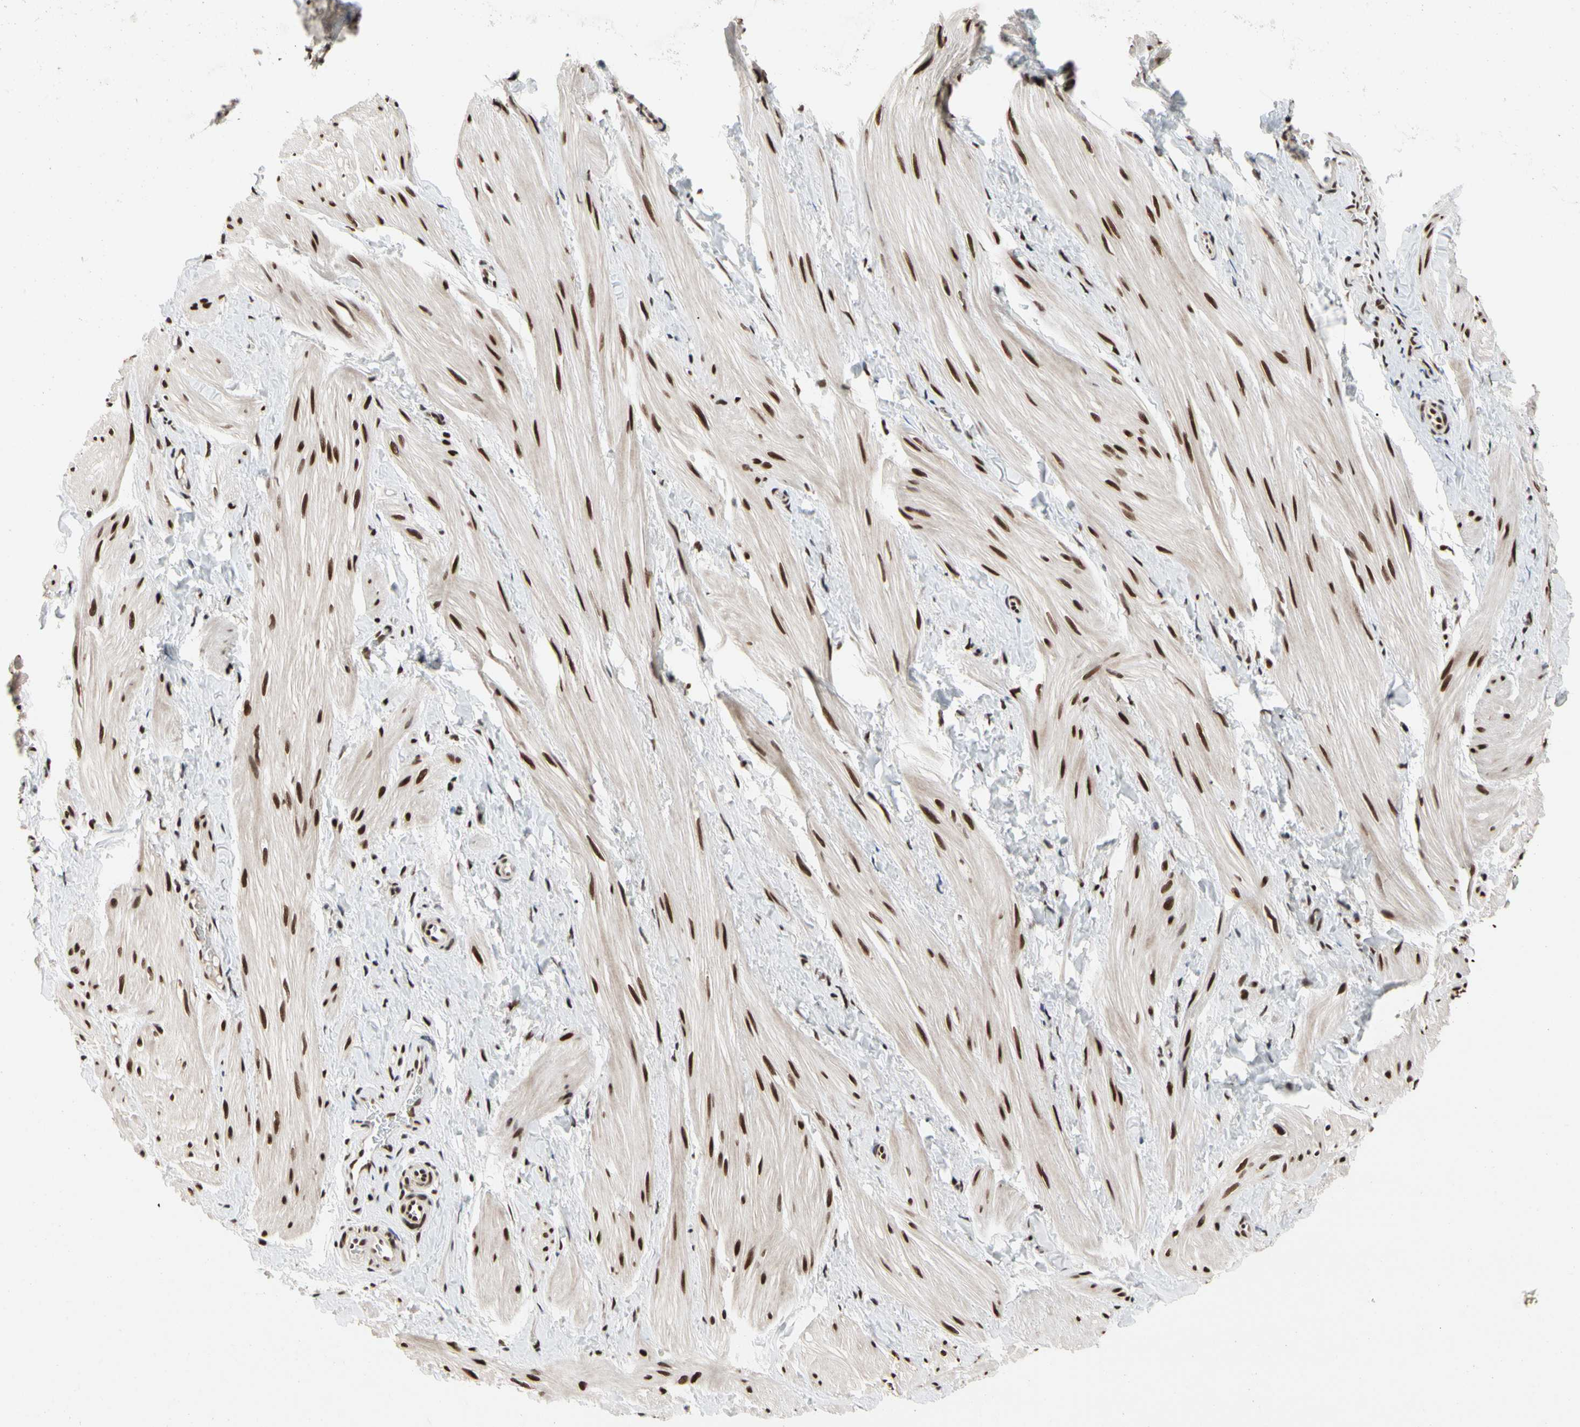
{"staining": {"intensity": "moderate", "quantity": ">75%", "location": "nuclear"}, "tissue": "smooth muscle", "cell_type": "Smooth muscle cells", "image_type": "normal", "snomed": [{"axis": "morphology", "description": "Normal tissue, NOS"}, {"axis": "topography", "description": "Smooth muscle"}], "caption": "Immunohistochemistry (IHC) staining of unremarkable smooth muscle, which shows medium levels of moderate nuclear positivity in about >75% of smooth muscle cells indicating moderate nuclear protein staining. The staining was performed using DAB (brown) for protein detection and nuclei were counterstained in hematoxylin (blue).", "gene": "FAM98B", "patient": {"sex": "male", "age": 16}}